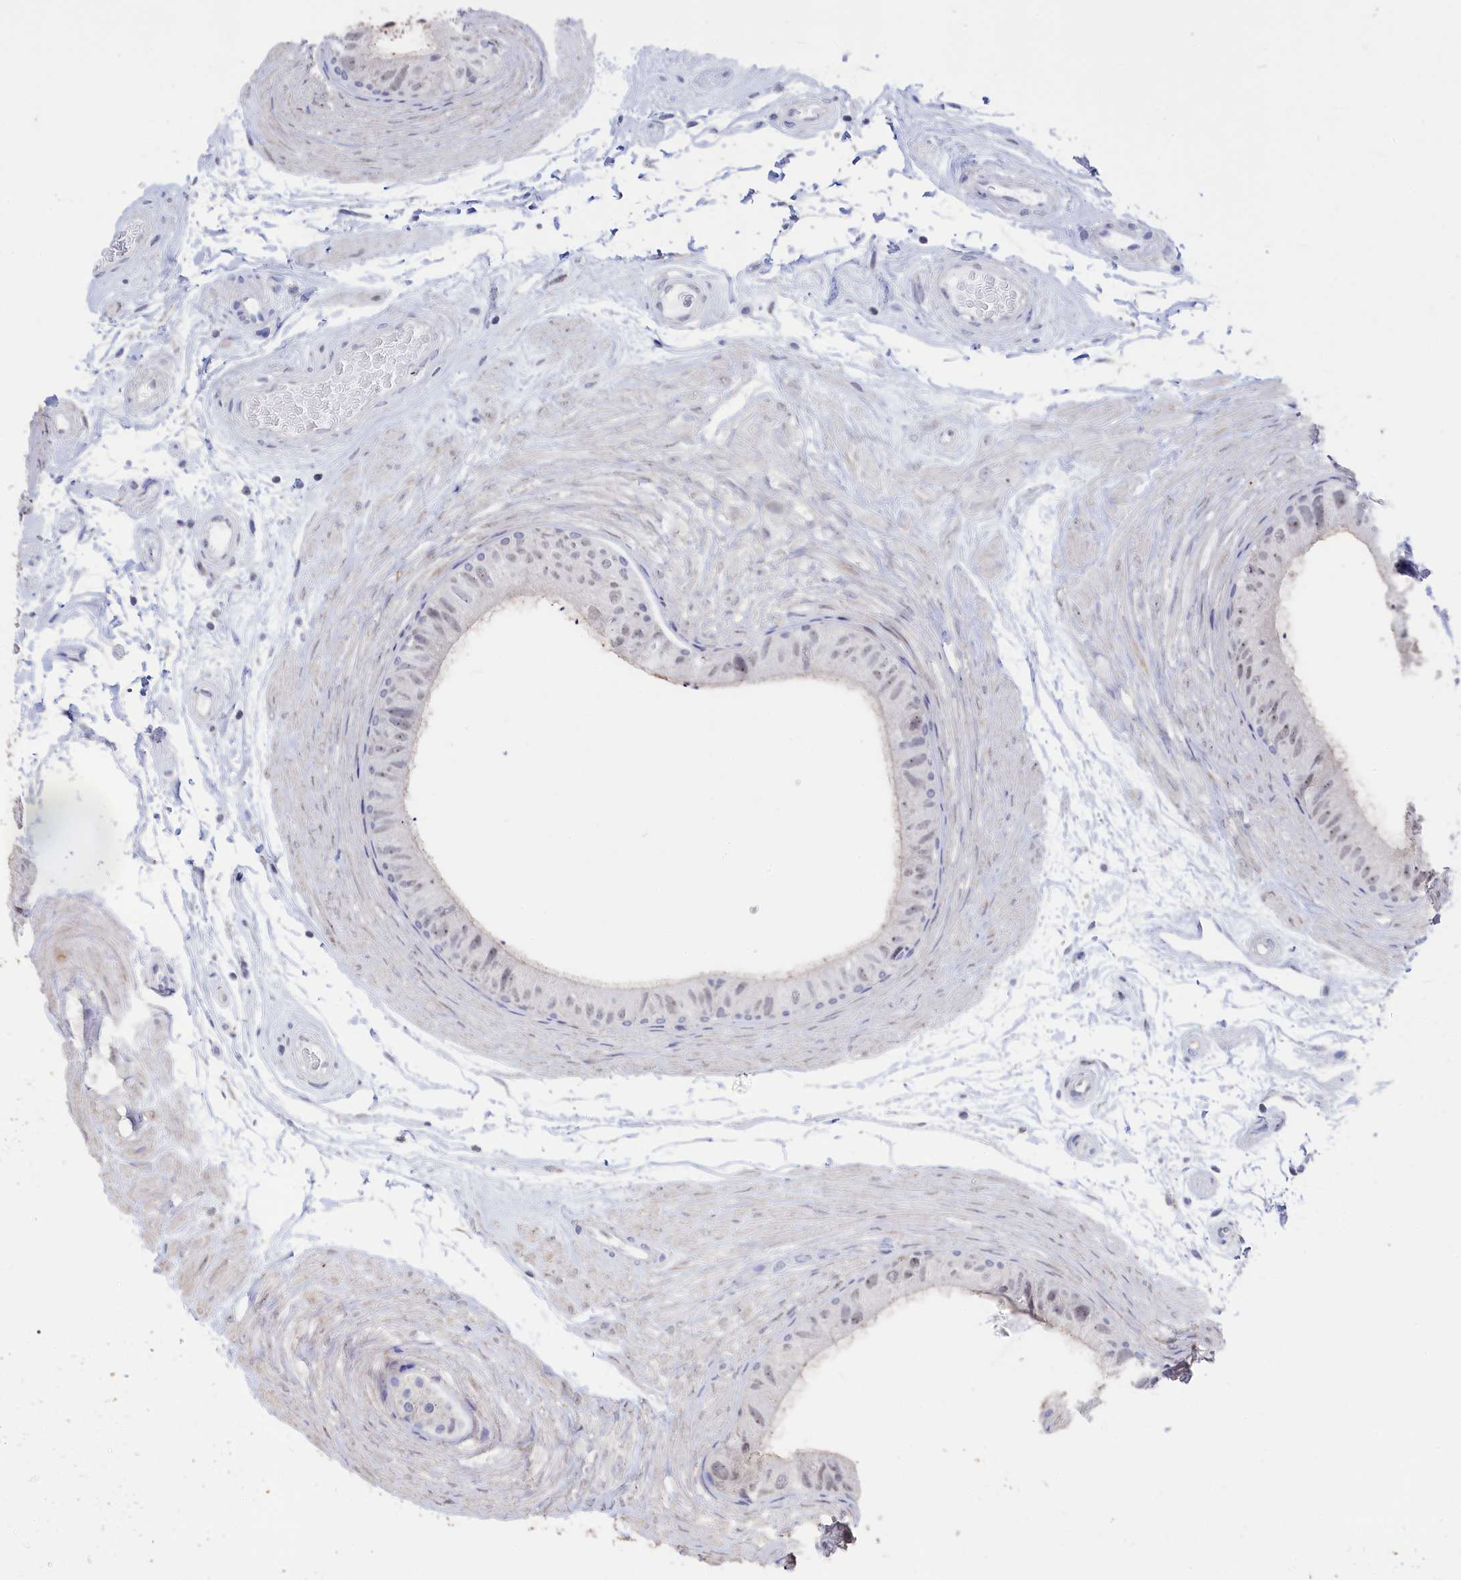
{"staining": {"intensity": "strong", "quantity": "25%-75%", "location": "cytoplasmic/membranous"}, "tissue": "epididymis", "cell_type": "Glandular cells", "image_type": "normal", "snomed": [{"axis": "morphology", "description": "Normal tissue, NOS"}, {"axis": "topography", "description": "Epididymis"}], "caption": "Protein expression analysis of unremarkable epididymis shows strong cytoplasmic/membranous positivity in approximately 25%-75% of glandular cells. (Brightfield microscopy of DAB IHC at high magnification).", "gene": "SEMG2", "patient": {"sex": "male", "age": 45}}